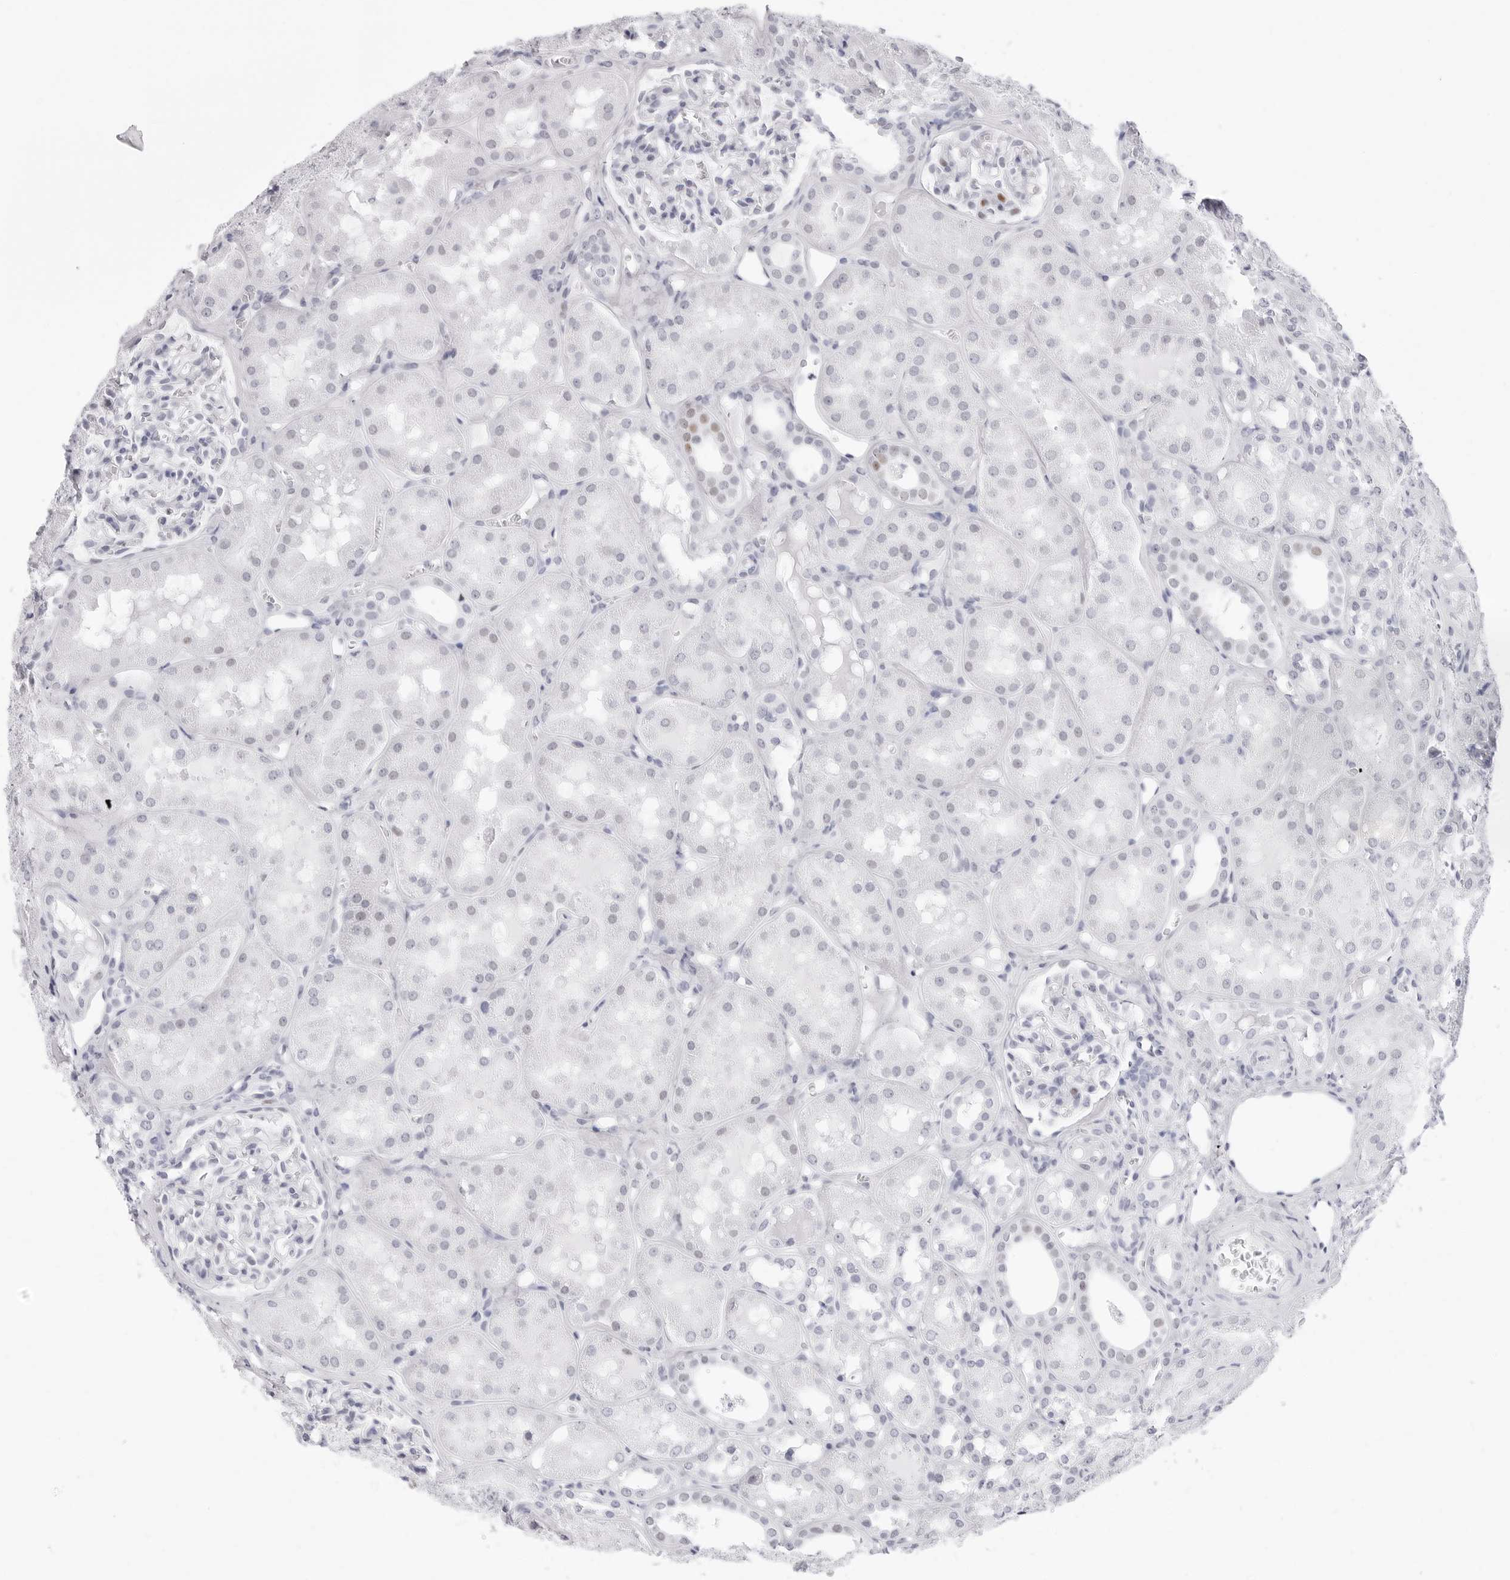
{"staining": {"intensity": "negative", "quantity": "none", "location": "none"}, "tissue": "kidney", "cell_type": "Cells in glomeruli", "image_type": "normal", "snomed": [{"axis": "morphology", "description": "Normal tissue, NOS"}, {"axis": "topography", "description": "Kidney"}], "caption": "Immunohistochemical staining of normal kidney displays no significant positivity in cells in glomeruli.", "gene": "NASP", "patient": {"sex": "male", "age": 16}}